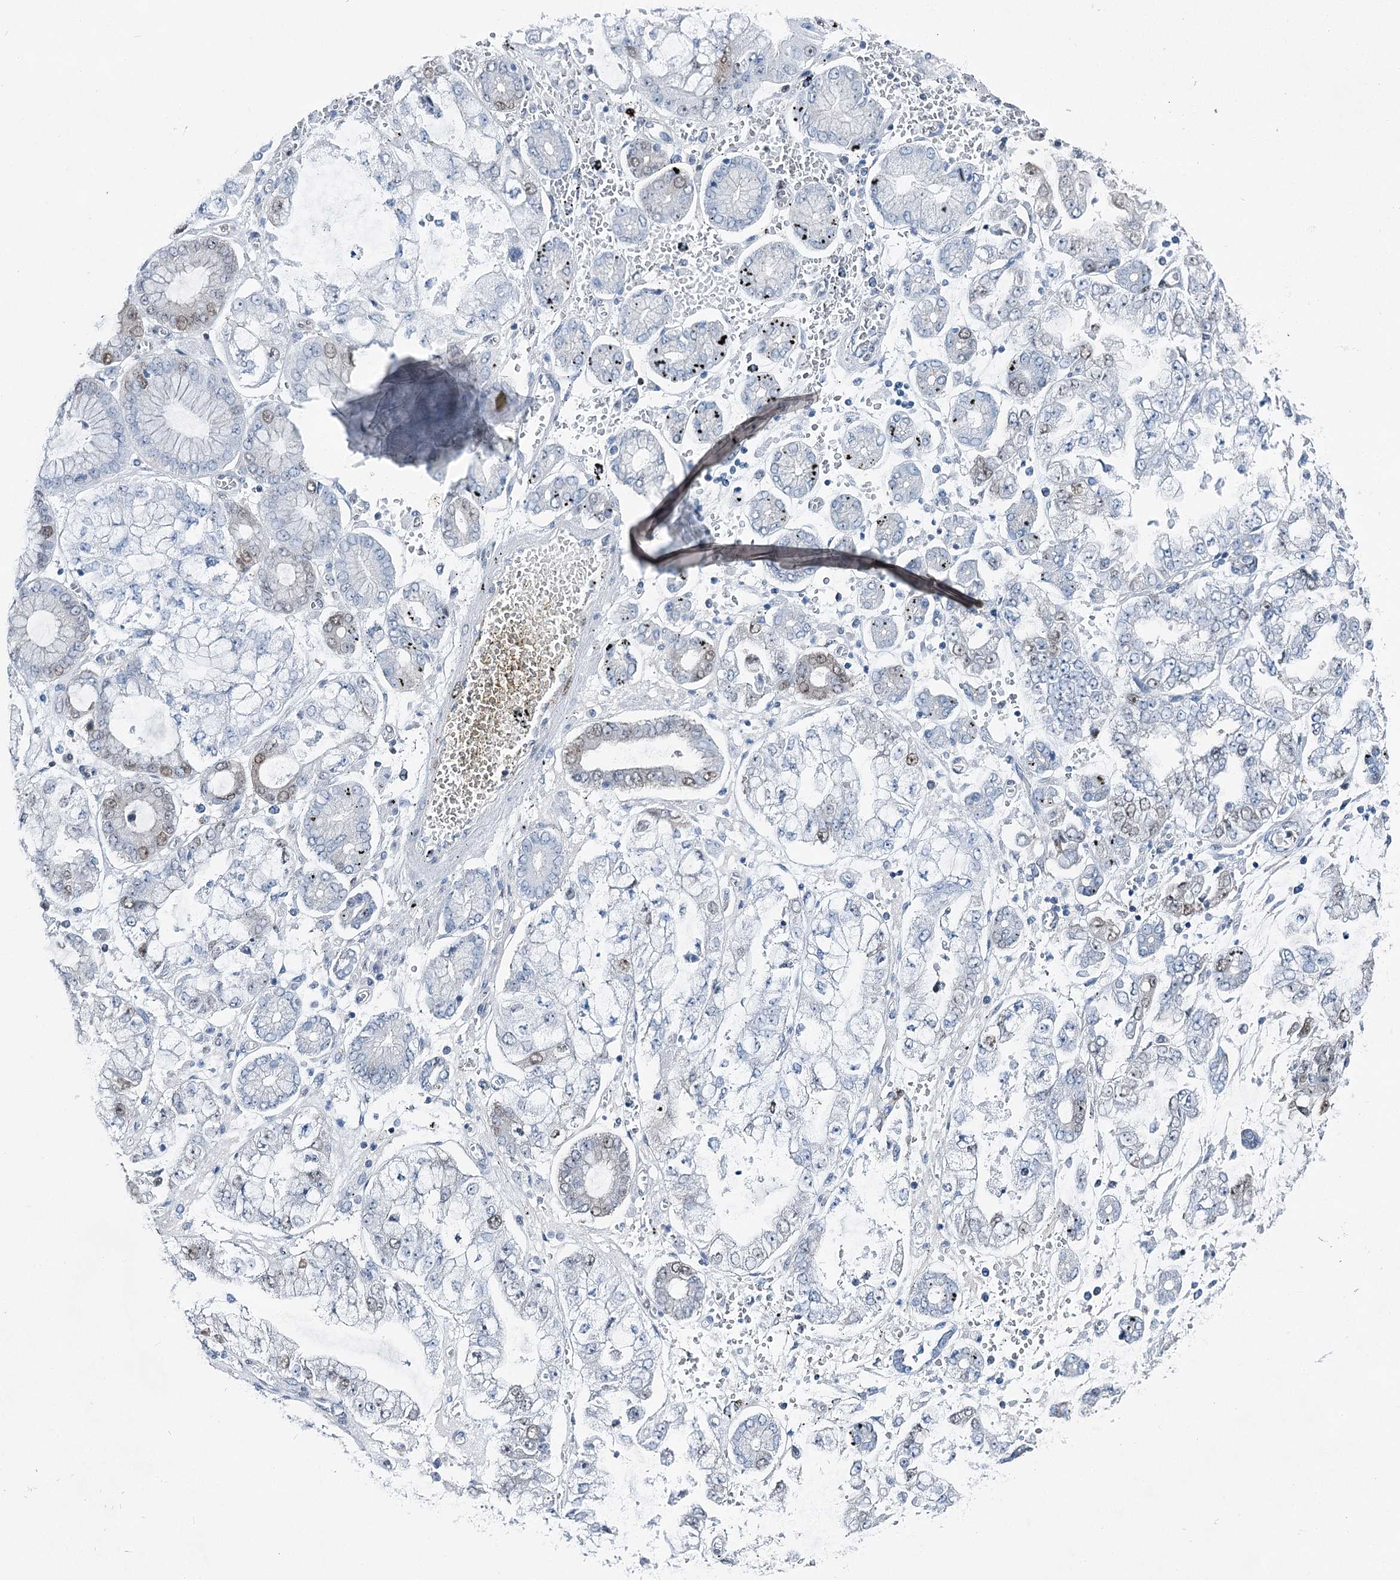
{"staining": {"intensity": "weak", "quantity": "<25%", "location": "nuclear"}, "tissue": "stomach cancer", "cell_type": "Tumor cells", "image_type": "cancer", "snomed": [{"axis": "morphology", "description": "Adenocarcinoma, NOS"}, {"axis": "topography", "description": "Stomach"}], "caption": "IHC histopathology image of neoplastic tissue: stomach cancer (adenocarcinoma) stained with DAB exhibits no significant protein staining in tumor cells.", "gene": "HAT1", "patient": {"sex": "male", "age": 76}}